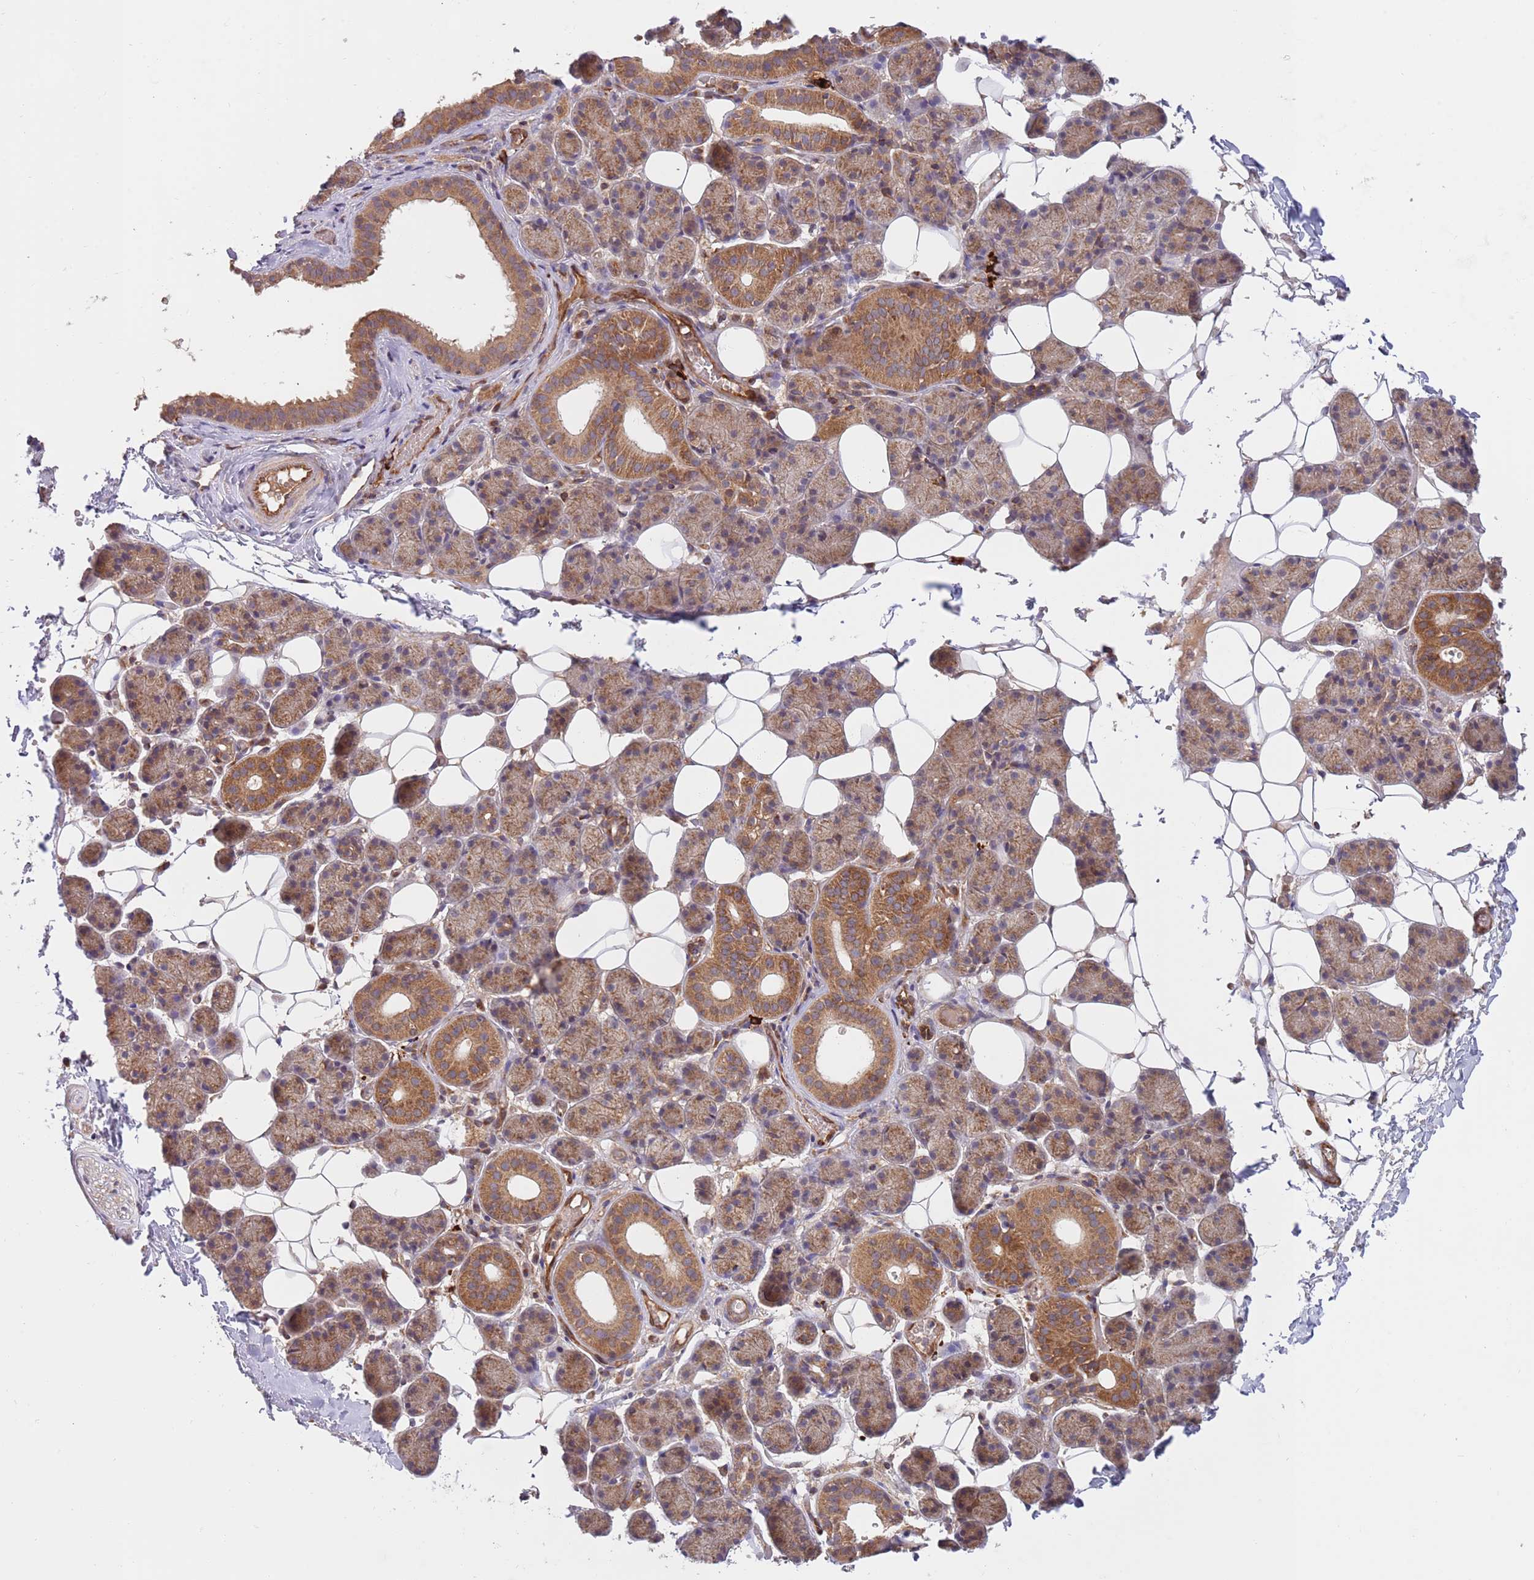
{"staining": {"intensity": "moderate", "quantity": ">75%", "location": "cytoplasmic/membranous"}, "tissue": "salivary gland", "cell_type": "Glandular cells", "image_type": "normal", "snomed": [{"axis": "morphology", "description": "Normal tissue, NOS"}, {"axis": "topography", "description": "Salivary gland"}], "caption": "The image reveals staining of normal salivary gland, revealing moderate cytoplasmic/membranous protein positivity (brown color) within glandular cells. (Stains: DAB (3,3'-diaminobenzidine) in brown, nuclei in blue, Microscopy: brightfield microscopy at high magnification).", "gene": "GUK1", "patient": {"sex": "female", "age": 33}}